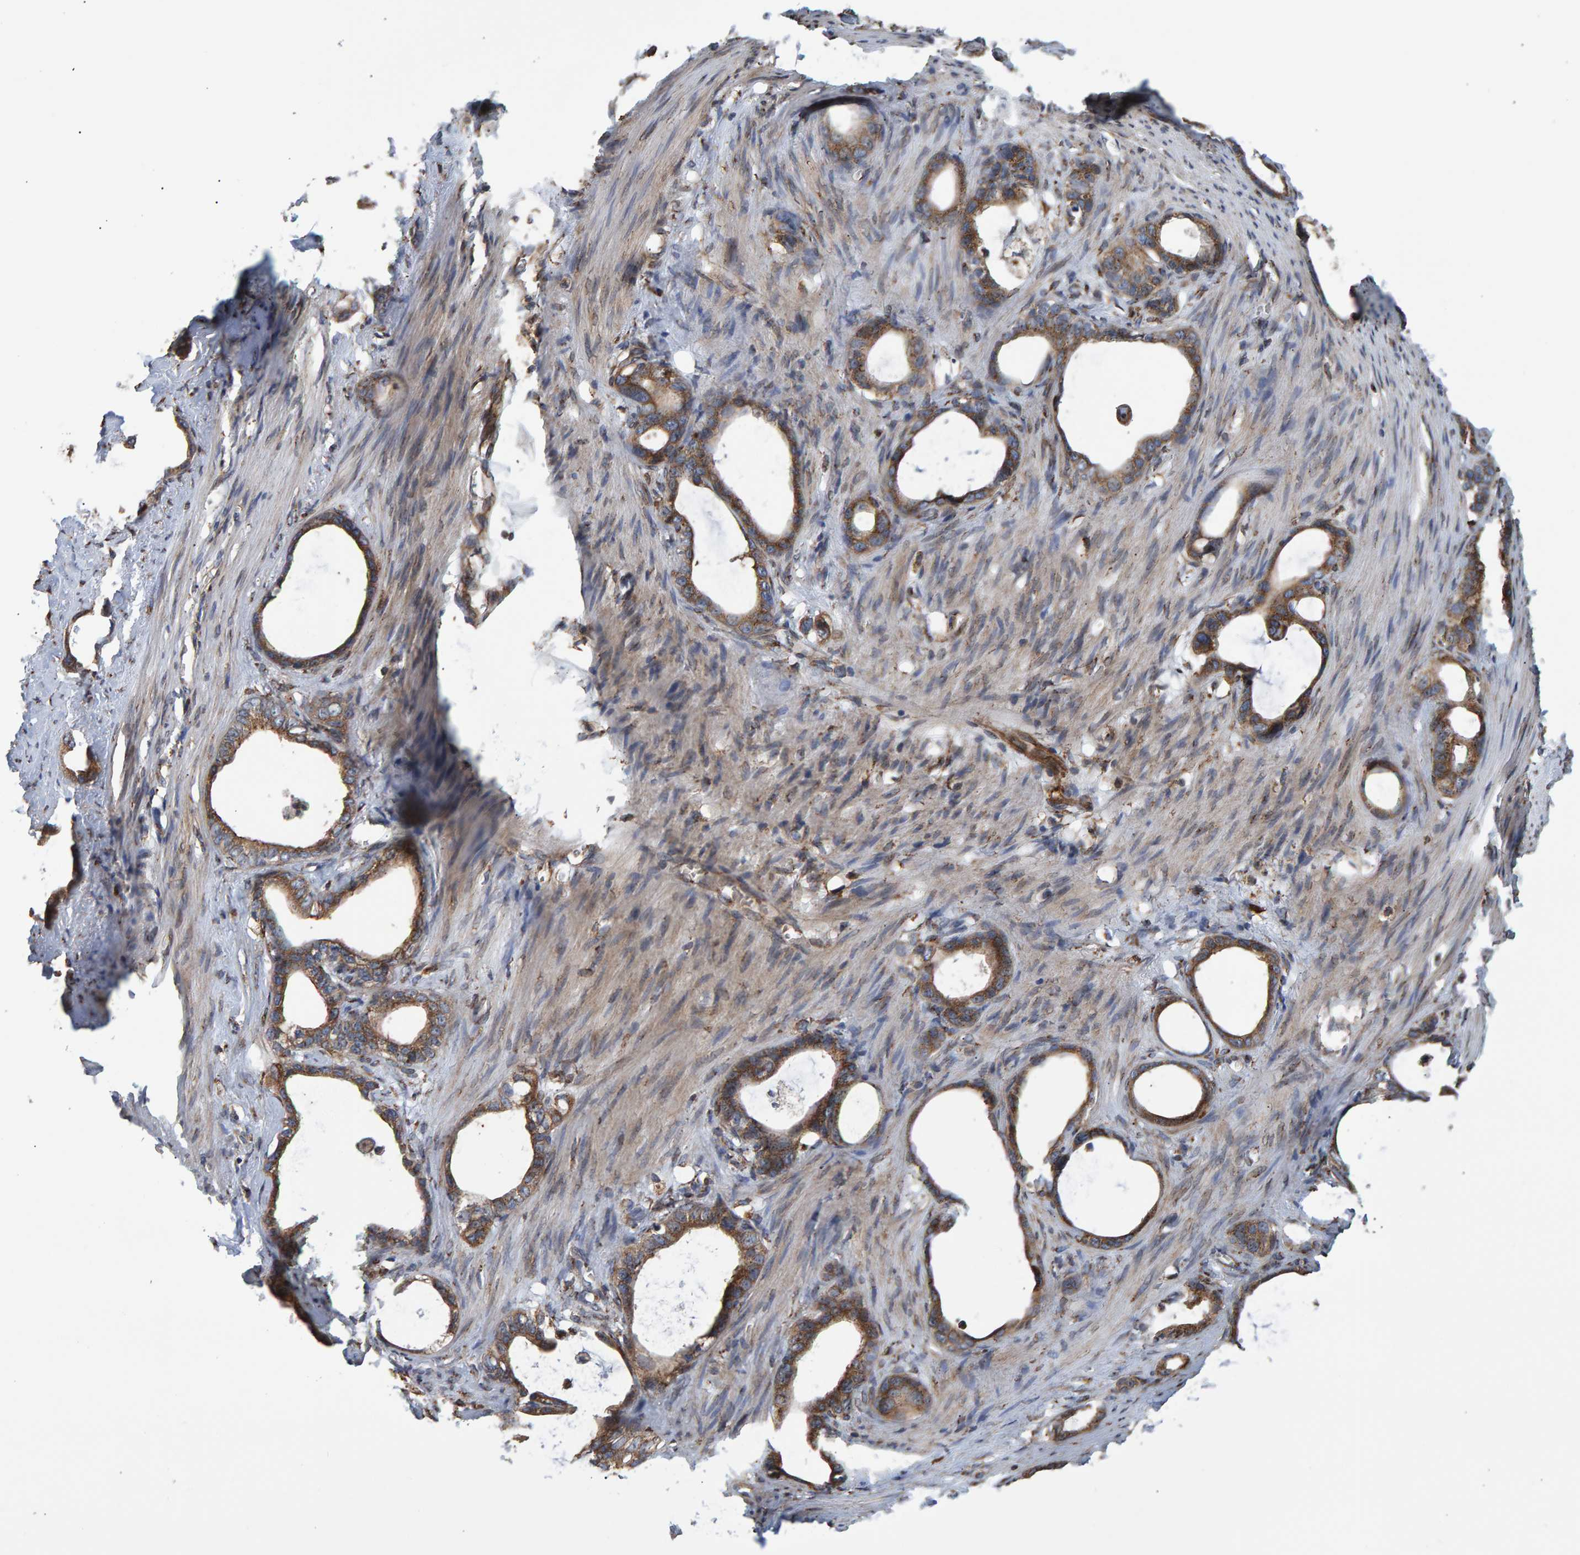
{"staining": {"intensity": "moderate", "quantity": ">75%", "location": "cytoplasmic/membranous"}, "tissue": "stomach cancer", "cell_type": "Tumor cells", "image_type": "cancer", "snomed": [{"axis": "morphology", "description": "Adenocarcinoma, NOS"}, {"axis": "topography", "description": "Stomach"}], "caption": "DAB (3,3'-diaminobenzidine) immunohistochemical staining of human stomach adenocarcinoma reveals moderate cytoplasmic/membranous protein staining in about >75% of tumor cells. Using DAB (3,3'-diaminobenzidine) (brown) and hematoxylin (blue) stains, captured at high magnification using brightfield microscopy.", "gene": "FAM117A", "patient": {"sex": "female", "age": 75}}